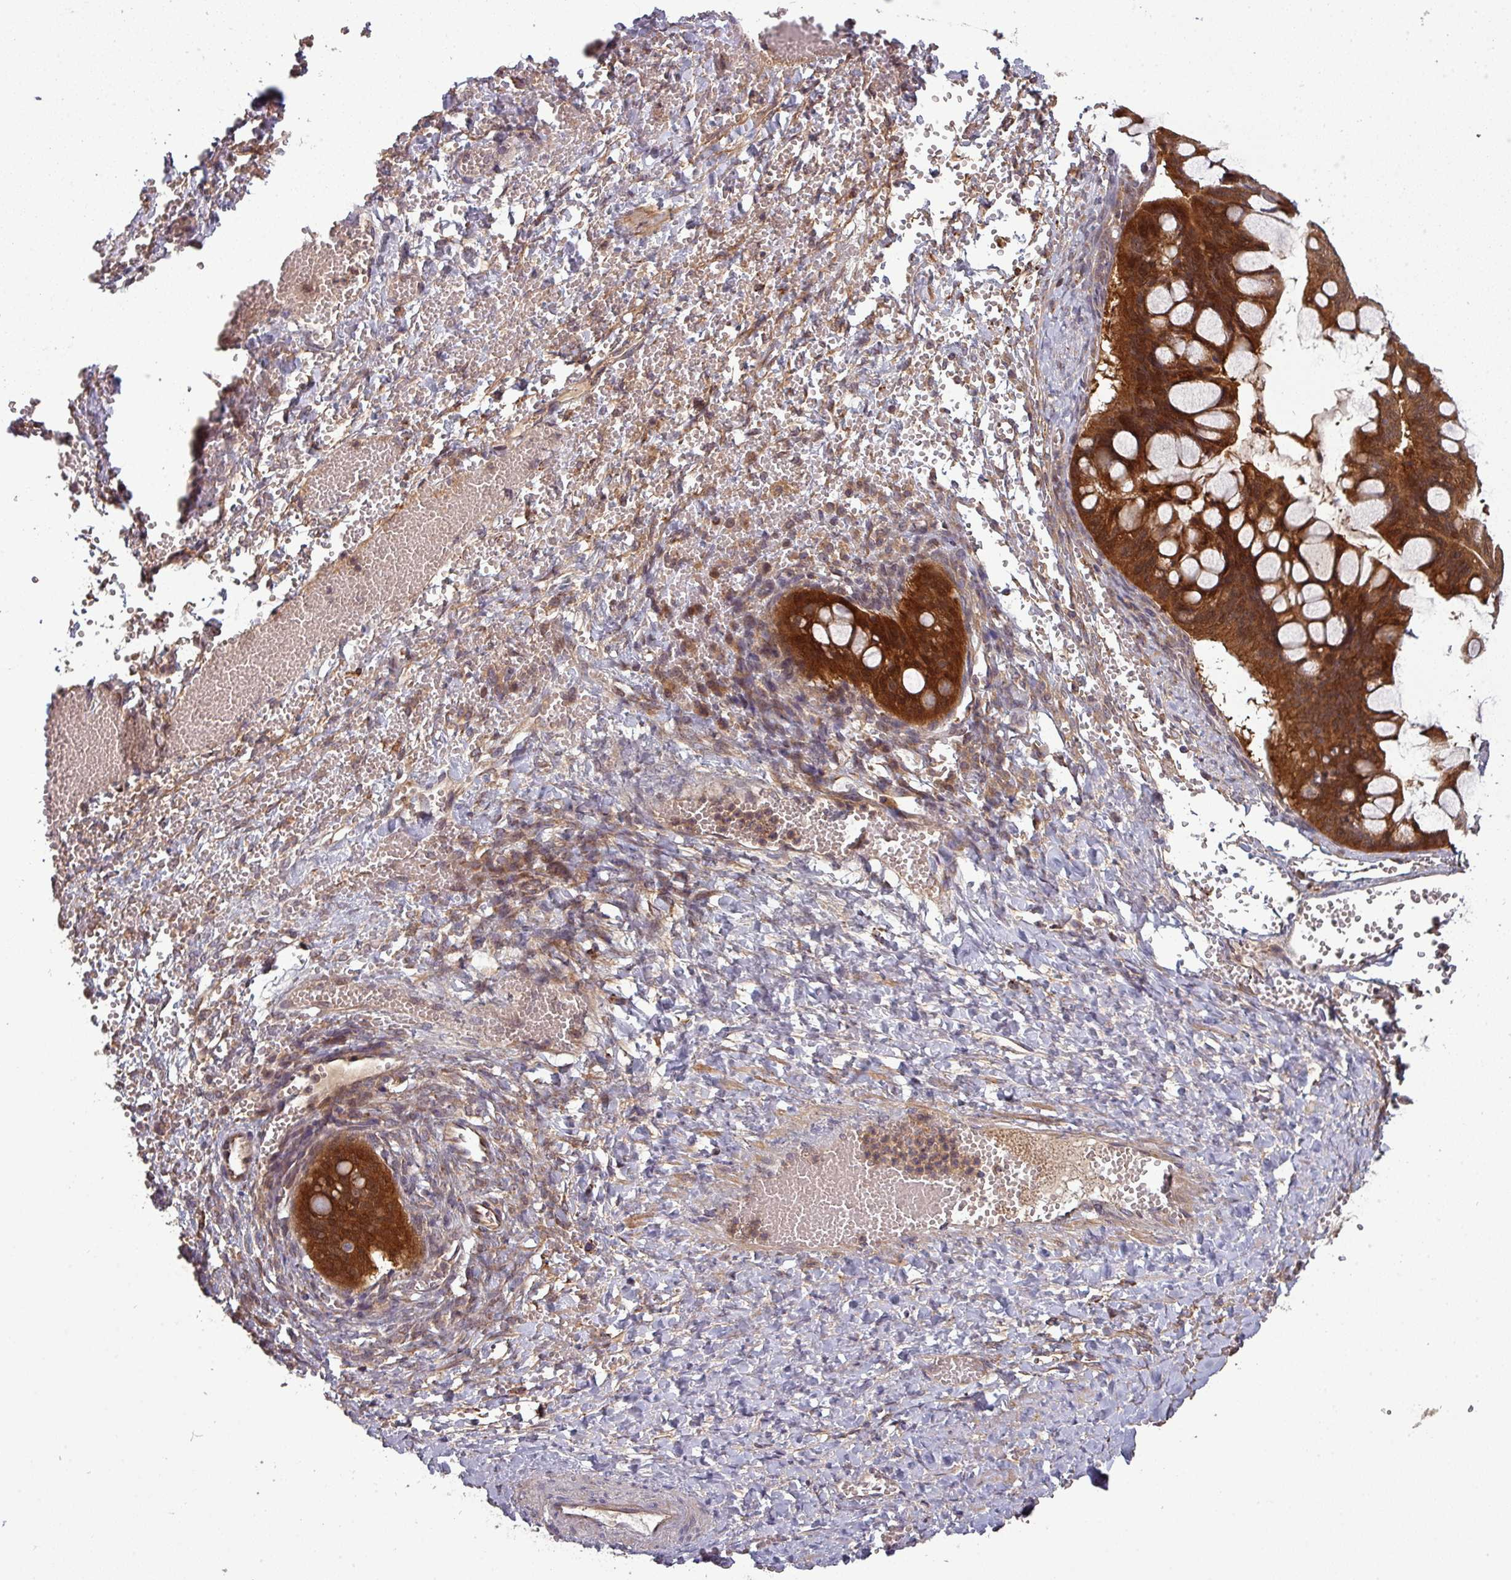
{"staining": {"intensity": "strong", "quantity": ">75%", "location": "cytoplasmic/membranous,nuclear"}, "tissue": "ovarian cancer", "cell_type": "Tumor cells", "image_type": "cancer", "snomed": [{"axis": "morphology", "description": "Cystadenocarcinoma, mucinous, NOS"}, {"axis": "topography", "description": "Ovary"}], "caption": "High-power microscopy captured an IHC photomicrograph of ovarian cancer, revealing strong cytoplasmic/membranous and nuclear positivity in approximately >75% of tumor cells. The staining is performed using DAB brown chromogen to label protein expression. The nuclei are counter-stained blue using hematoxylin.", "gene": "GSKIP", "patient": {"sex": "female", "age": 73}}